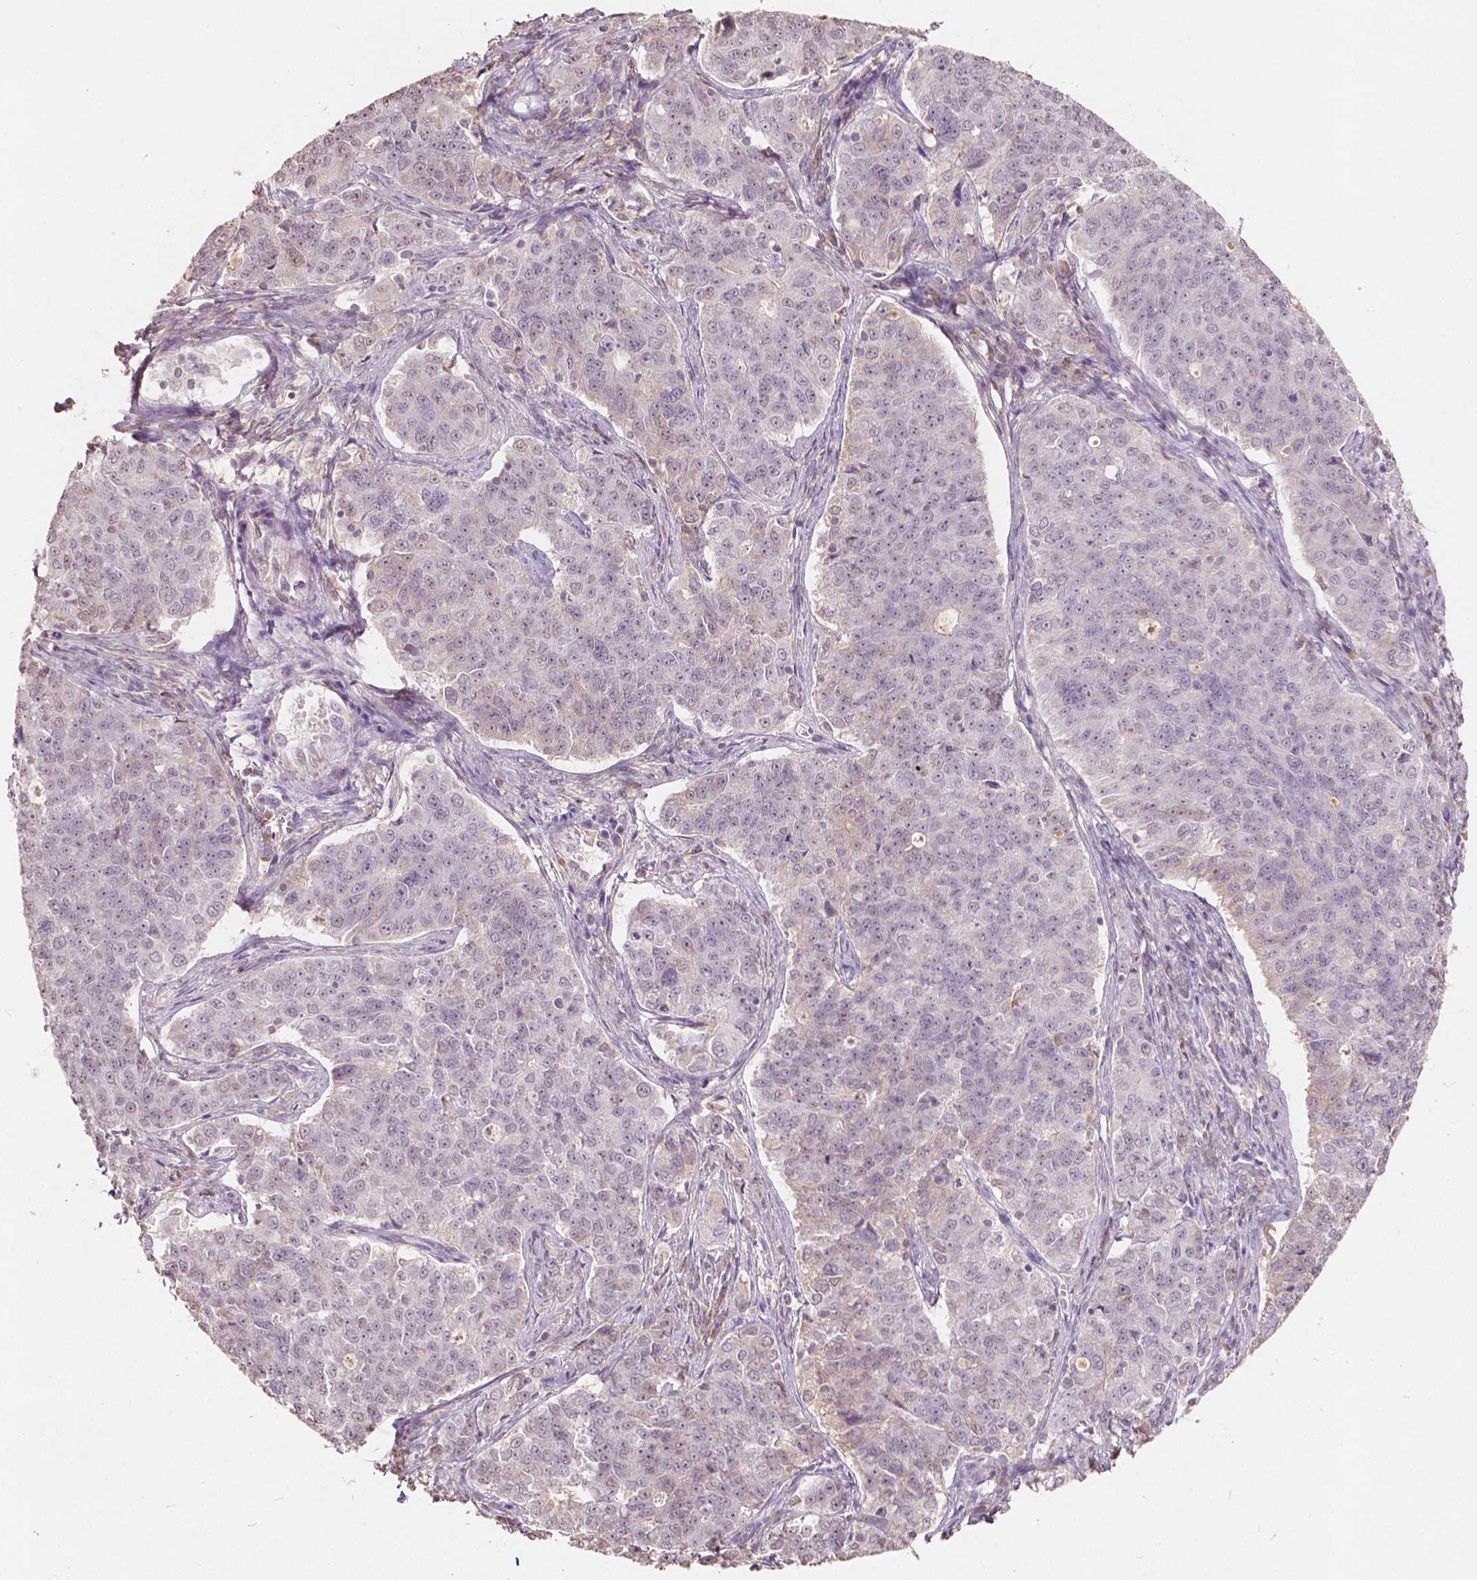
{"staining": {"intensity": "negative", "quantity": "none", "location": "none"}, "tissue": "endometrial cancer", "cell_type": "Tumor cells", "image_type": "cancer", "snomed": [{"axis": "morphology", "description": "Adenocarcinoma, NOS"}, {"axis": "topography", "description": "Endometrium"}], "caption": "DAB immunohistochemical staining of human endometrial cancer shows no significant positivity in tumor cells. (Stains: DAB (3,3'-diaminobenzidine) immunohistochemistry with hematoxylin counter stain, Microscopy: brightfield microscopy at high magnification).", "gene": "SOX15", "patient": {"sex": "female", "age": 43}}